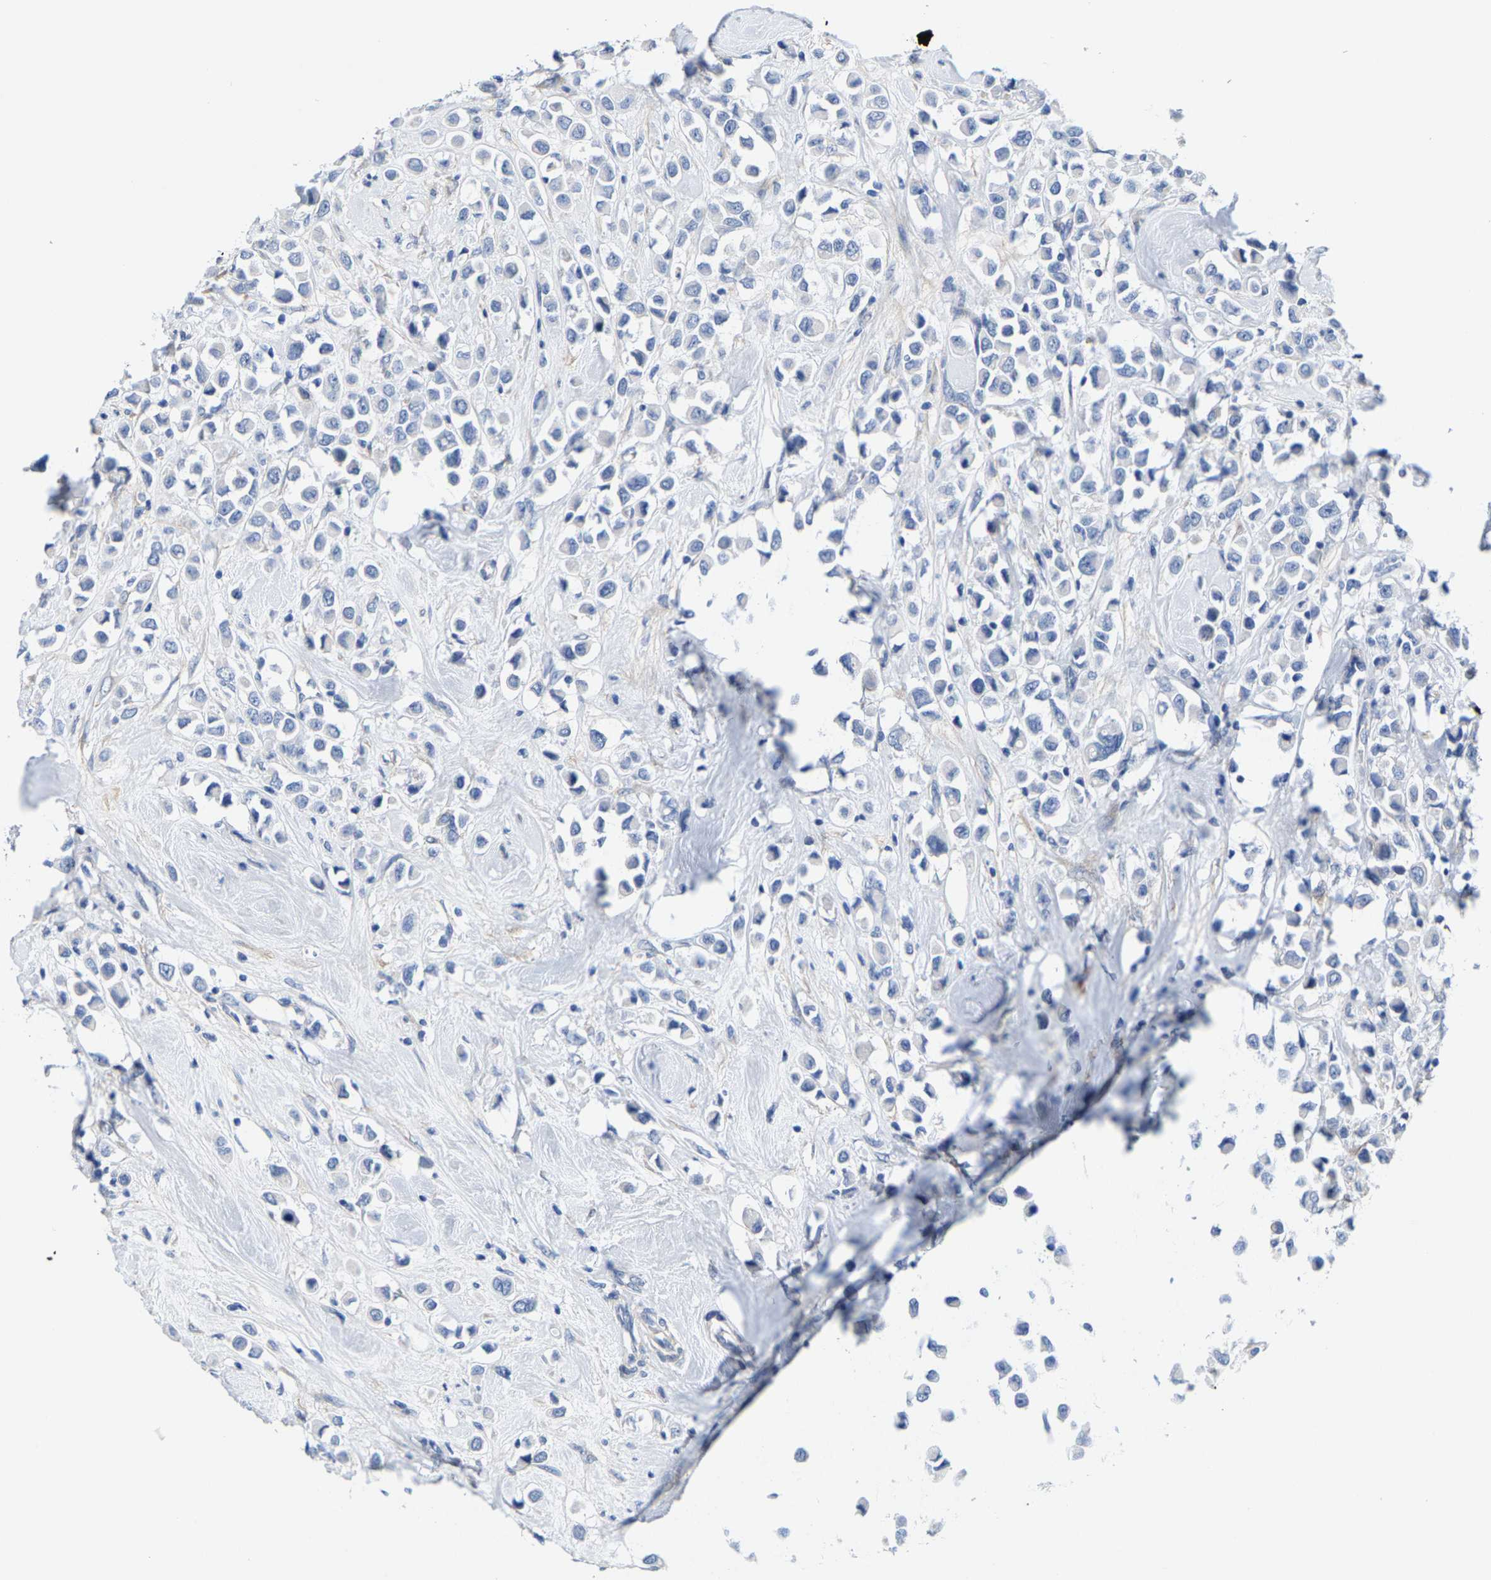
{"staining": {"intensity": "negative", "quantity": "none", "location": "none"}, "tissue": "breast cancer", "cell_type": "Tumor cells", "image_type": "cancer", "snomed": [{"axis": "morphology", "description": "Duct carcinoma"}, {"axis": "topography", "description": "Breast"}], "caption": "High power microscopy histopathology image of an immunohistochemistry (IHC) histopathology image of infiltrating ductal carcinoma (breast), revealing no significant staining in tumor cells. The staining was performed using DAB (3,3'-diaminobenzidine) to visualize the protein expression in brown, while the nuclei were stained in blue with hematoxylin (Magnification: 20x).", "gene": "DSCAM", "patient": {"sex": "female", "age": 61}}